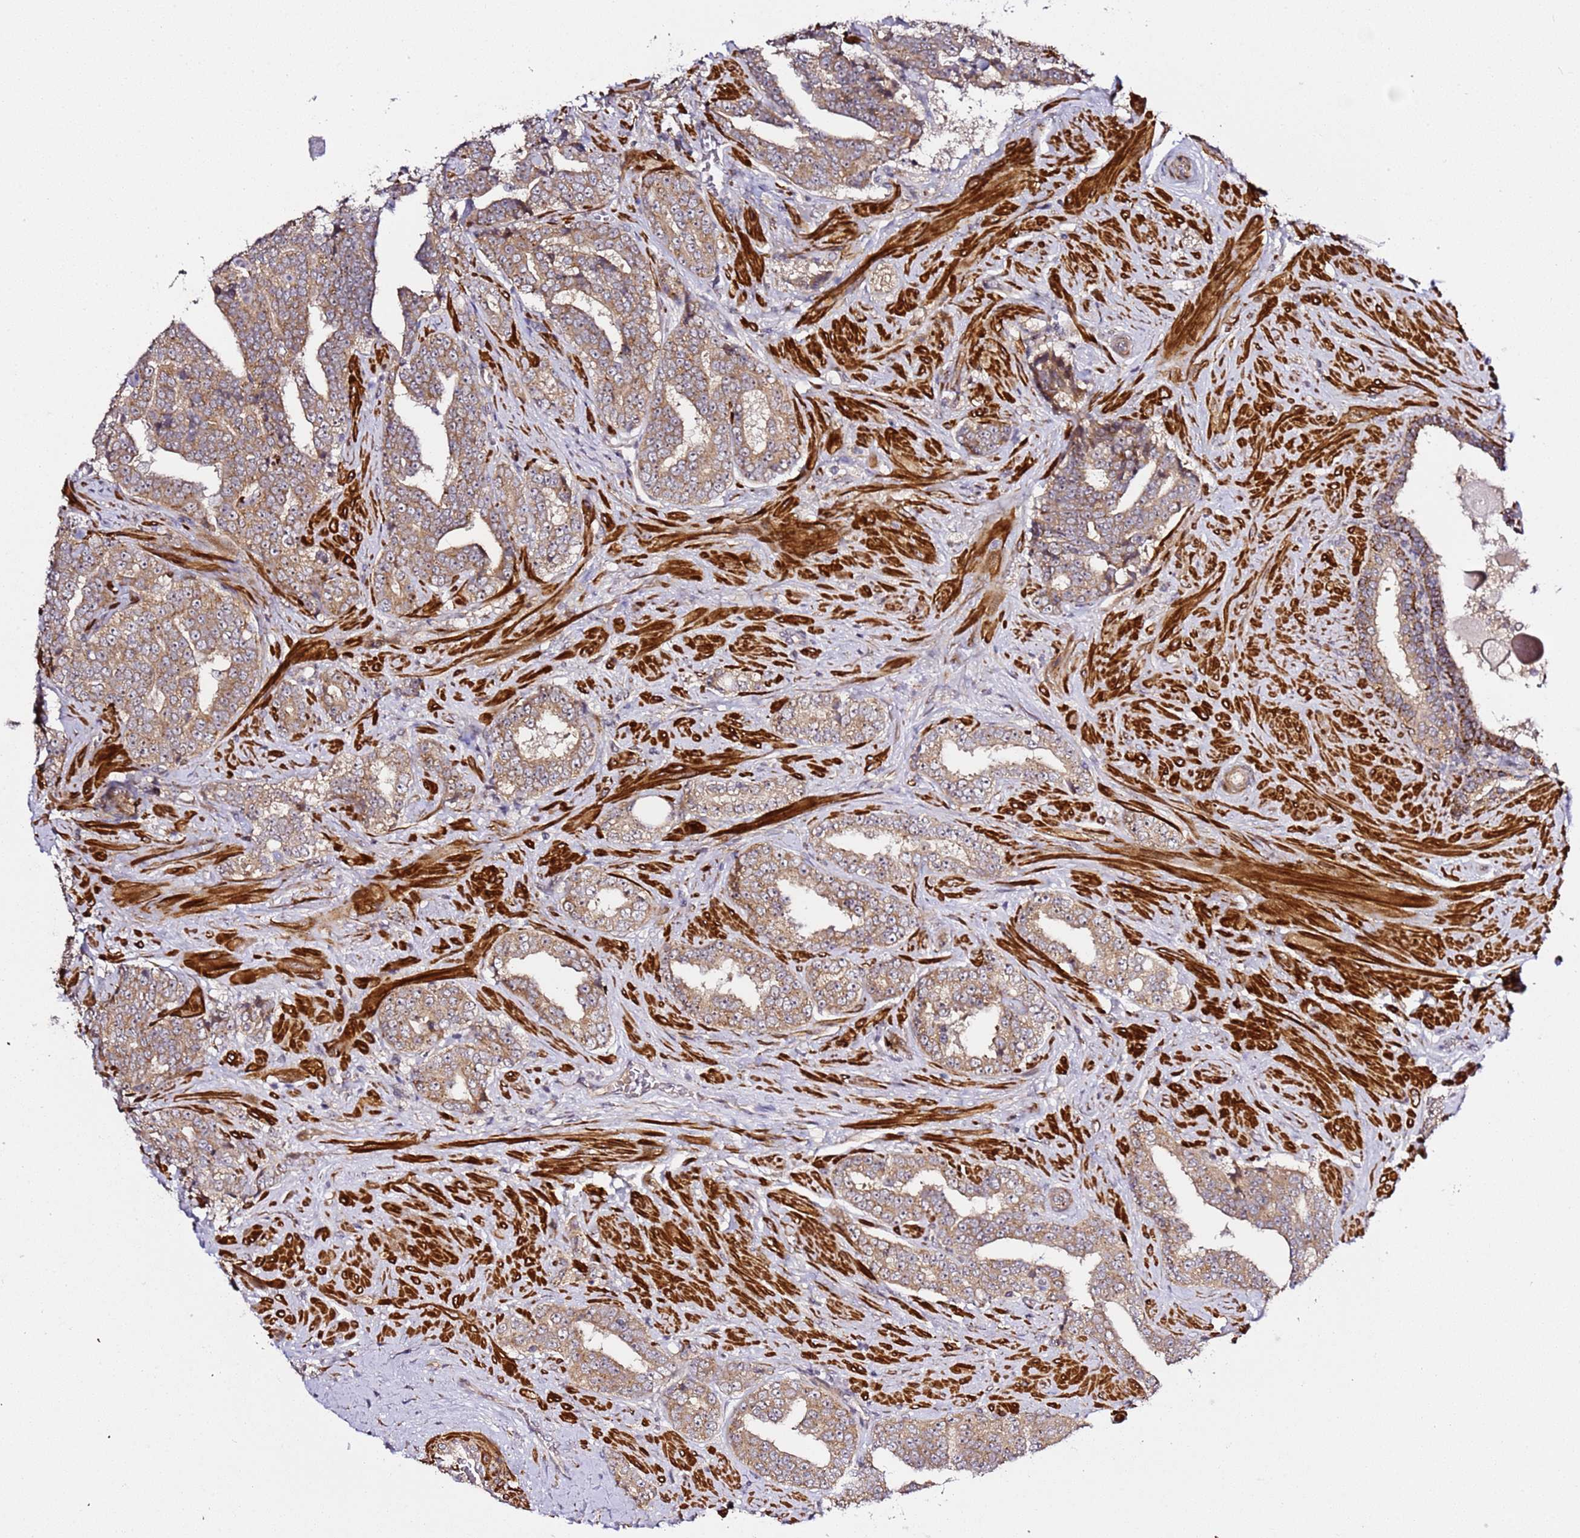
{"staining": {"intensity": "moderate", "quantity": ">75%", "location": "cytoplasmic/membranous"}, "tissue": "prostate cancer", "cell_type": "Tumor cells", "image_type": "cancer", "snomed": [{"axis": "morphology", "description": "Adenocarcinoma, High grade"}, {"axis": "topography", "description": "Prostate"}], "caption": "Prostate cancer (high-grade adenocarcinoma) was stained to show a protein in brown. There is medium levels of moderate cytoplasmic/membranous expression in about >75% of tumor cells. Using DAB (brown) and hematoxylin (blue) stains, captured at high magnification using brightfield microscopy.", "gene": "PVRIG", "patient": {"sex": "male", "age": 67}}